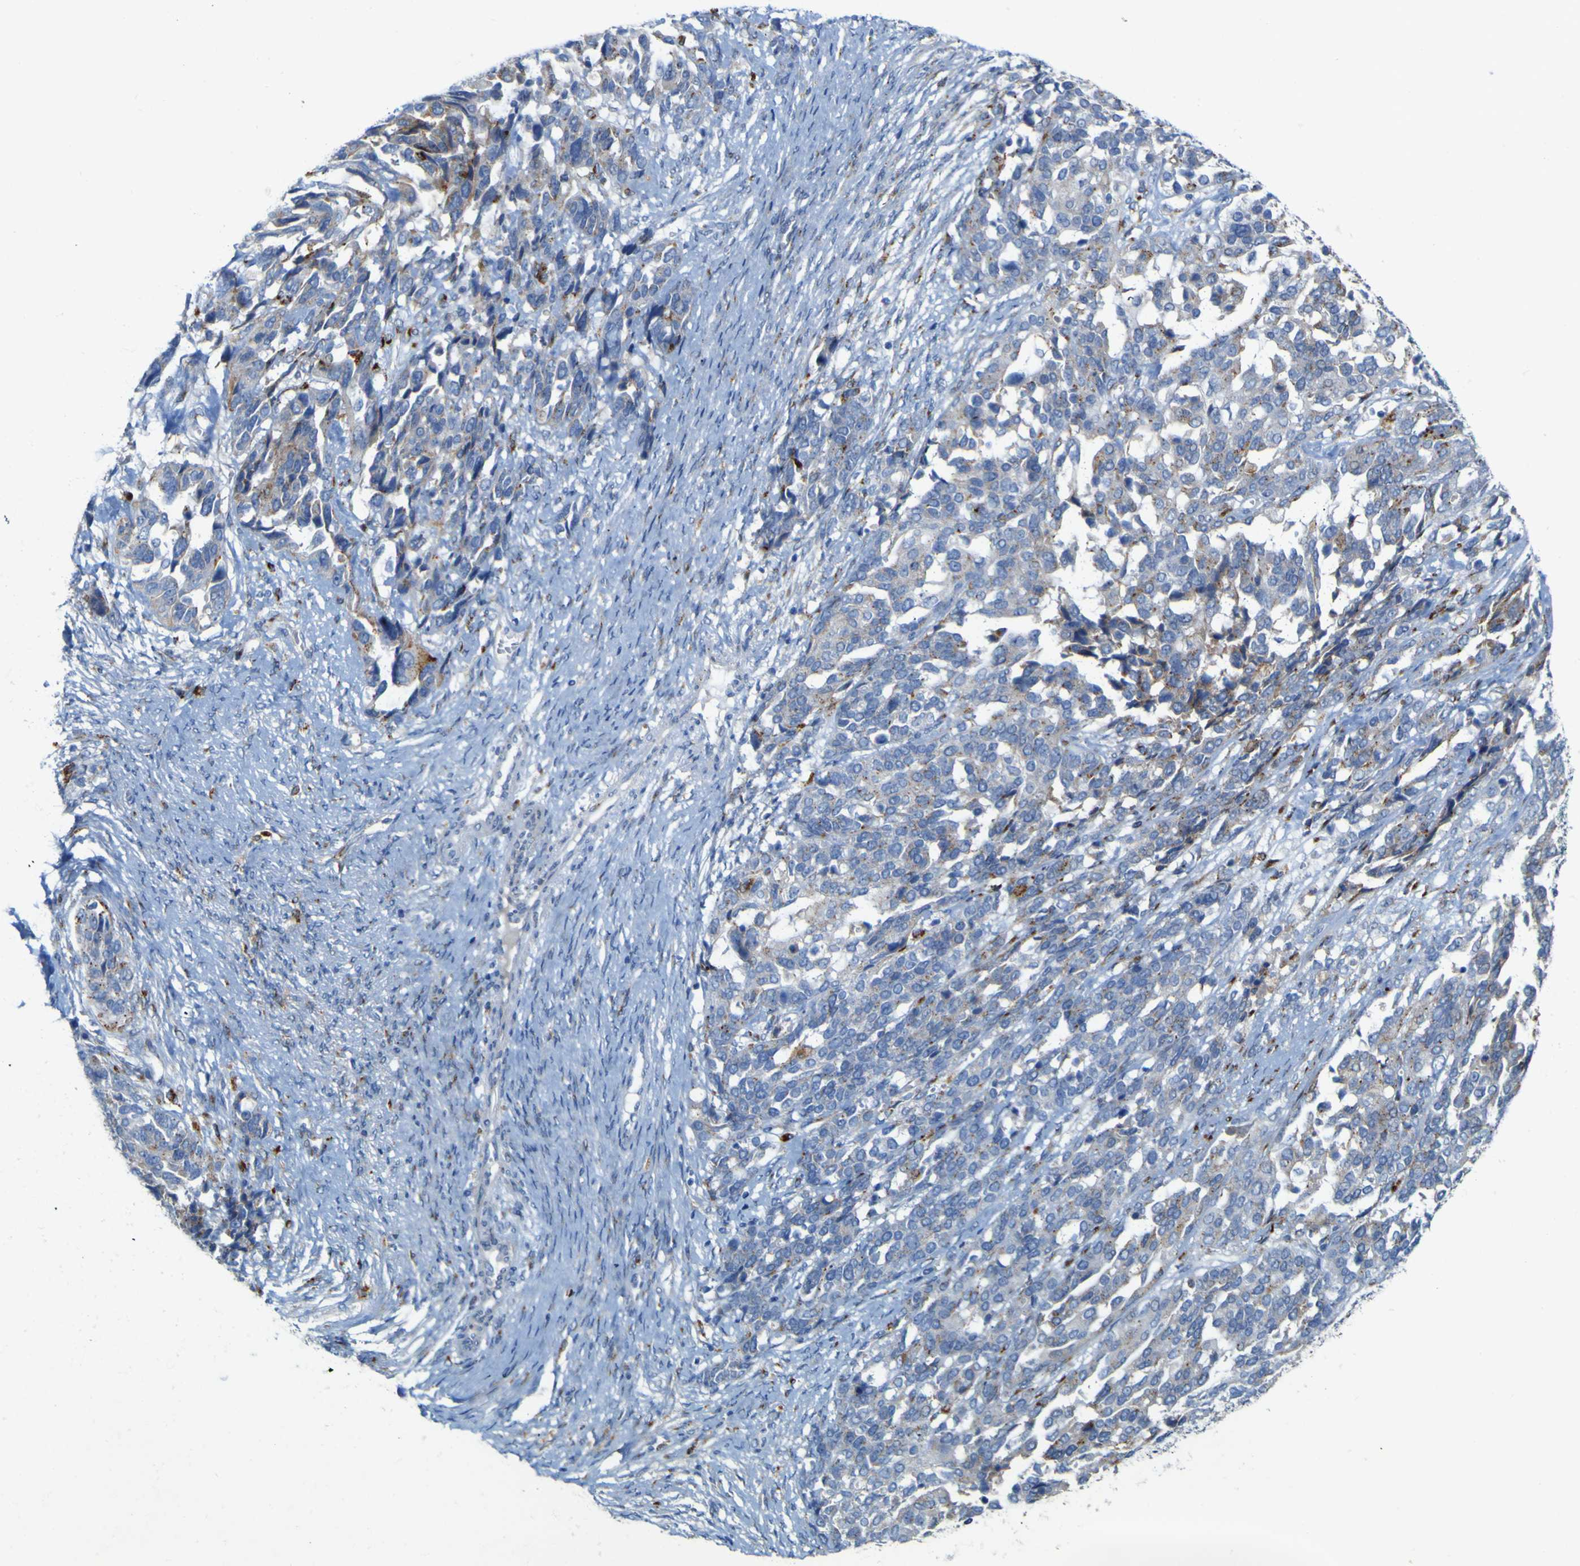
{"staining": {"intensity": "weak", "quantity": "<25%", "location": "cytoplasmic/membranous"}, "tissue": "ovarian cancer", "cell_type": "Tumor cells", "image_type": "cancer", "snomed": [{"axis": "morphology", "description": "Cystadenocarcinoma, serous, NOS"}, {"axis": "topography", "description": "Ovary"}], "caption": "Immunohistochemistry (IHC) histopathology image of neoplastic tissue: human ovarian serous cystadenocarcinoma stained with DAB exhibits no significant protein expression in tumor cells. Nuclei are stained in blue.", "gene": "PTPRF", "patient": {"sex": "female", "age": 44}}